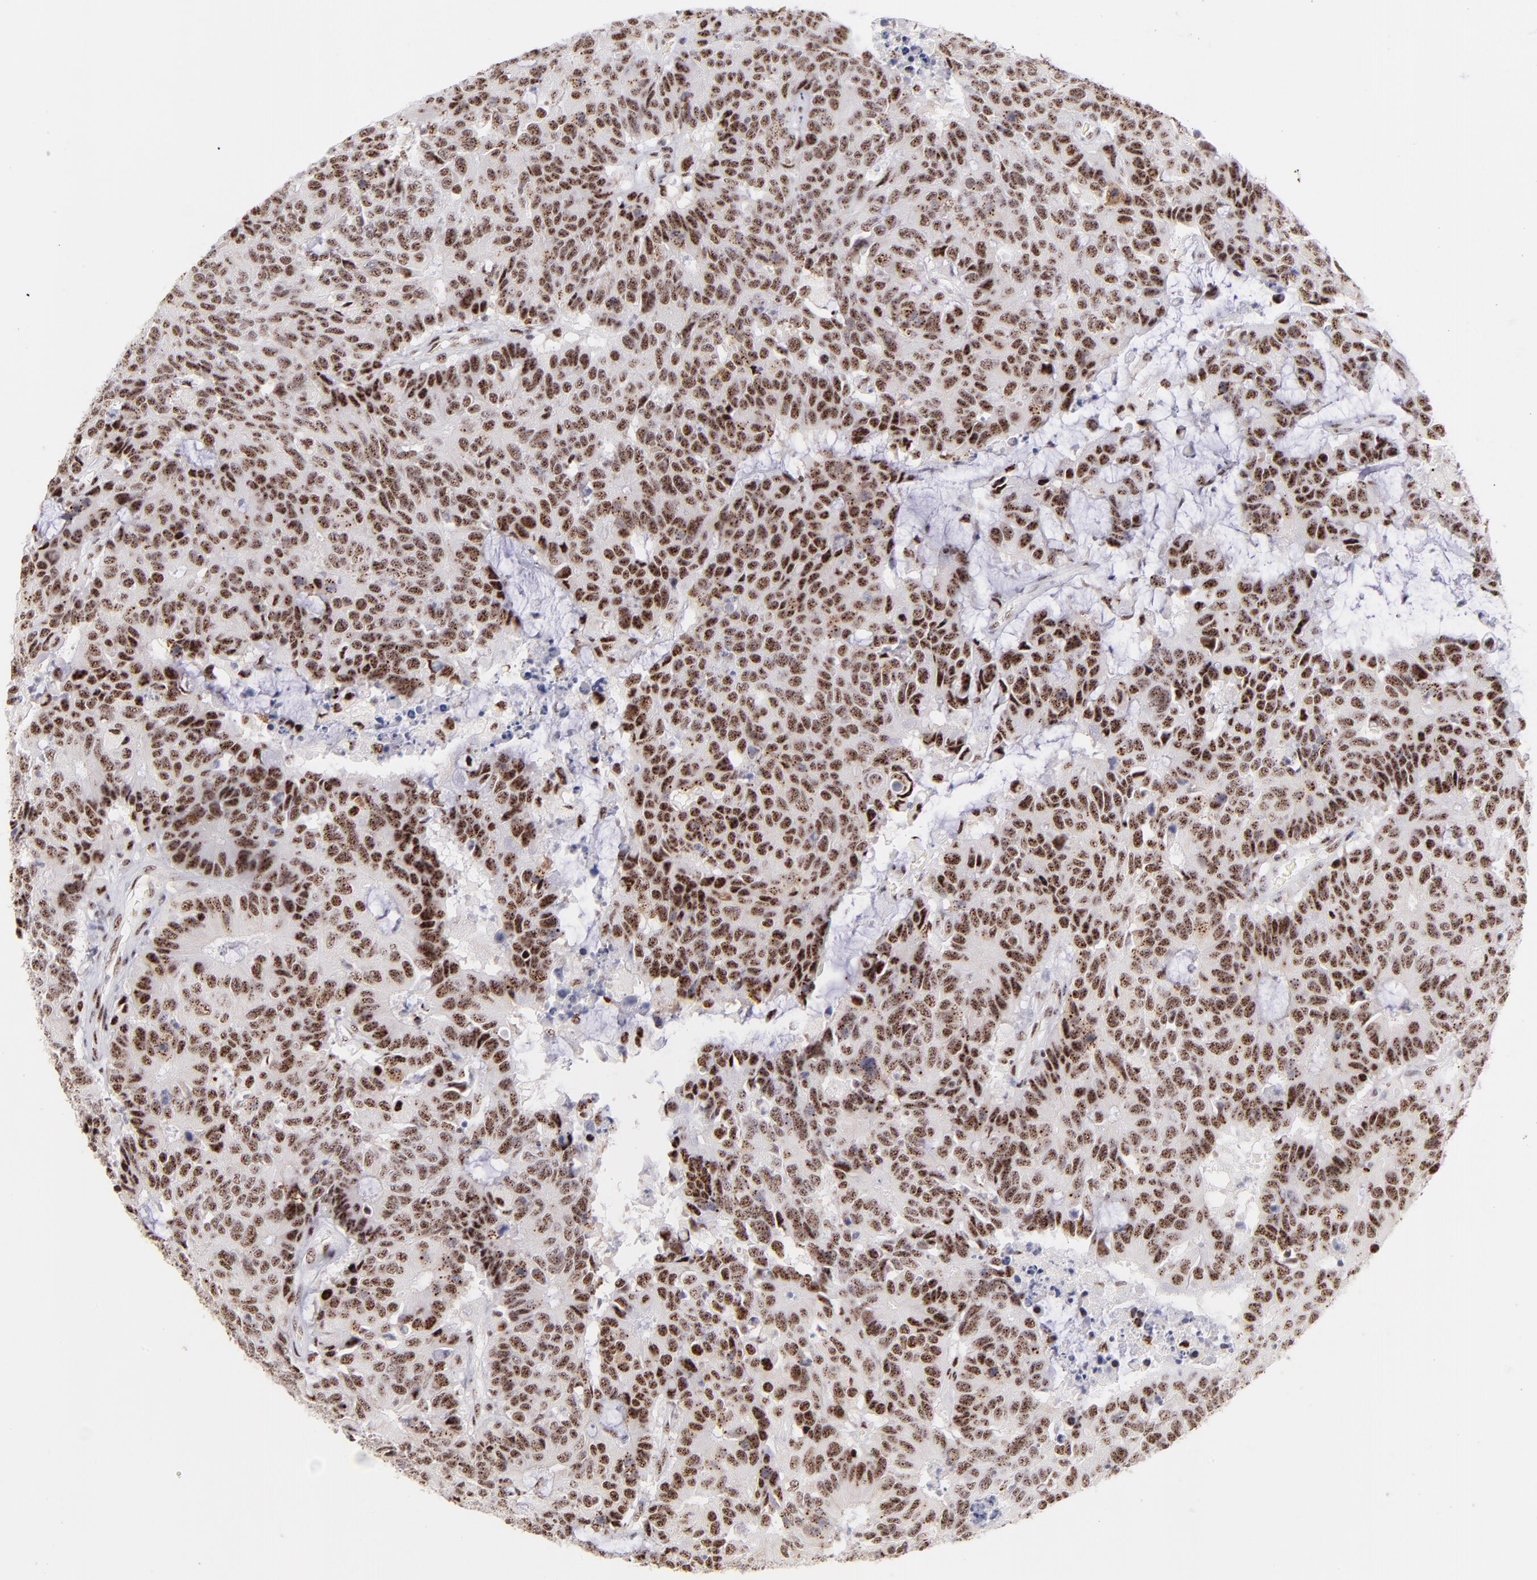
{"staining": {"intensity": "moderate", "quantity": ">75%", "location": "nuclear"}, "tissue": "colorectal cancer", "cell_type": "Tumor cells", "image_type": "cancer", "snomed": [{"axis": "morphology", "description": "Adenocarcinoma, NOS"}, {"axis": "topography", "description": "Colon"}], "caption": "Human adenocarcinoma (colorectal) stained for a protein (brown) shows moderate nuclear positive positivity in about >75% of tumor cells.", "gene": "CDC25C", "patient": {"sex": "female", "age": 86}}